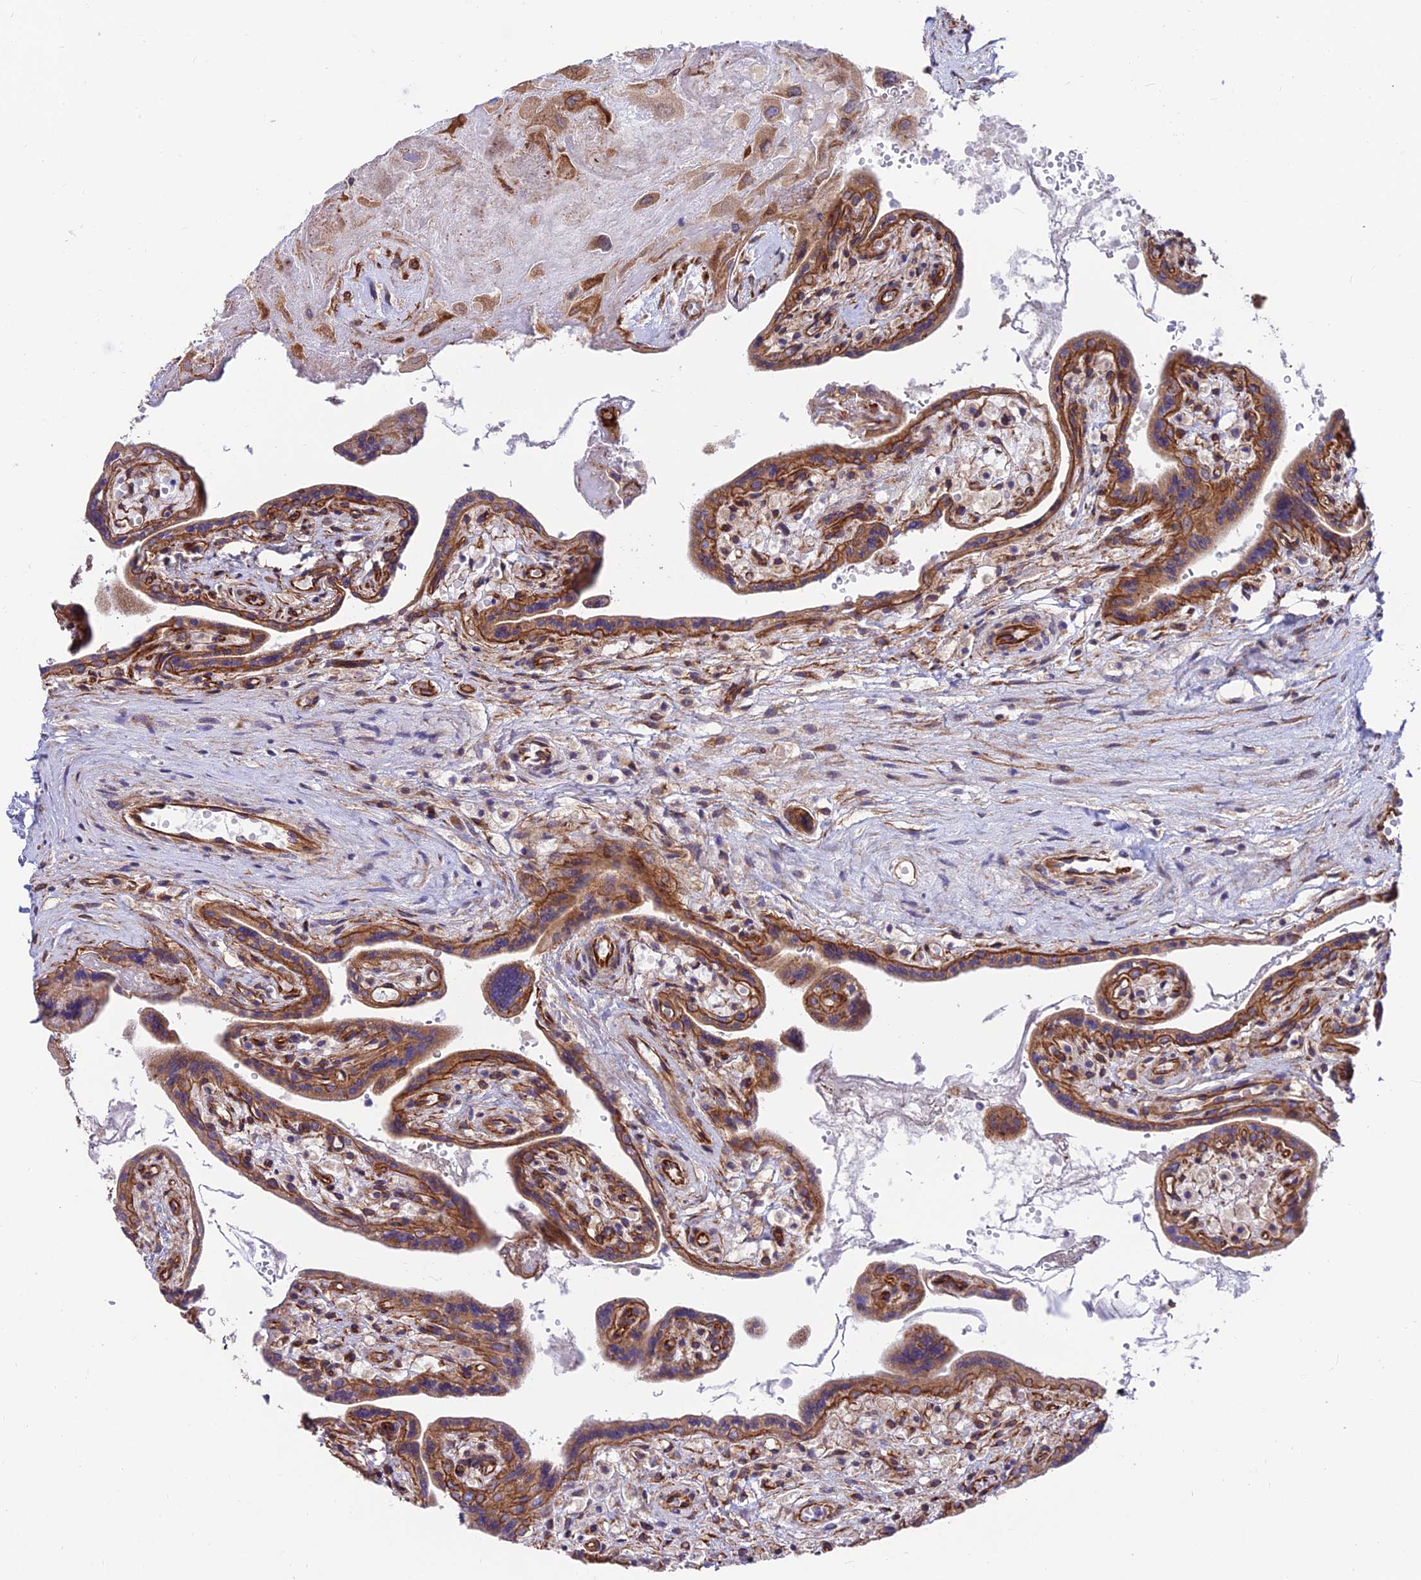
{"staining": {"intensity": "moderate", "quantity": ">75%", "location": "cytoplasmic/membranous"}, "tissue": "placenta", "cell_type": "Decidual cells", "image_type": "normal", "snomed": [{"axis": "morphology", "description": "Normal tissue, NOS"}, {"axis": "topography", "description": "Placenta"}], "caption": "Human placenta stained with a brown dye reveals moderate cytoplasmic/membranous positive positivity in about >75% of decidual cells.", "gene": "EXOC3L4", "patient": {"sex": "female", "age": 37}}